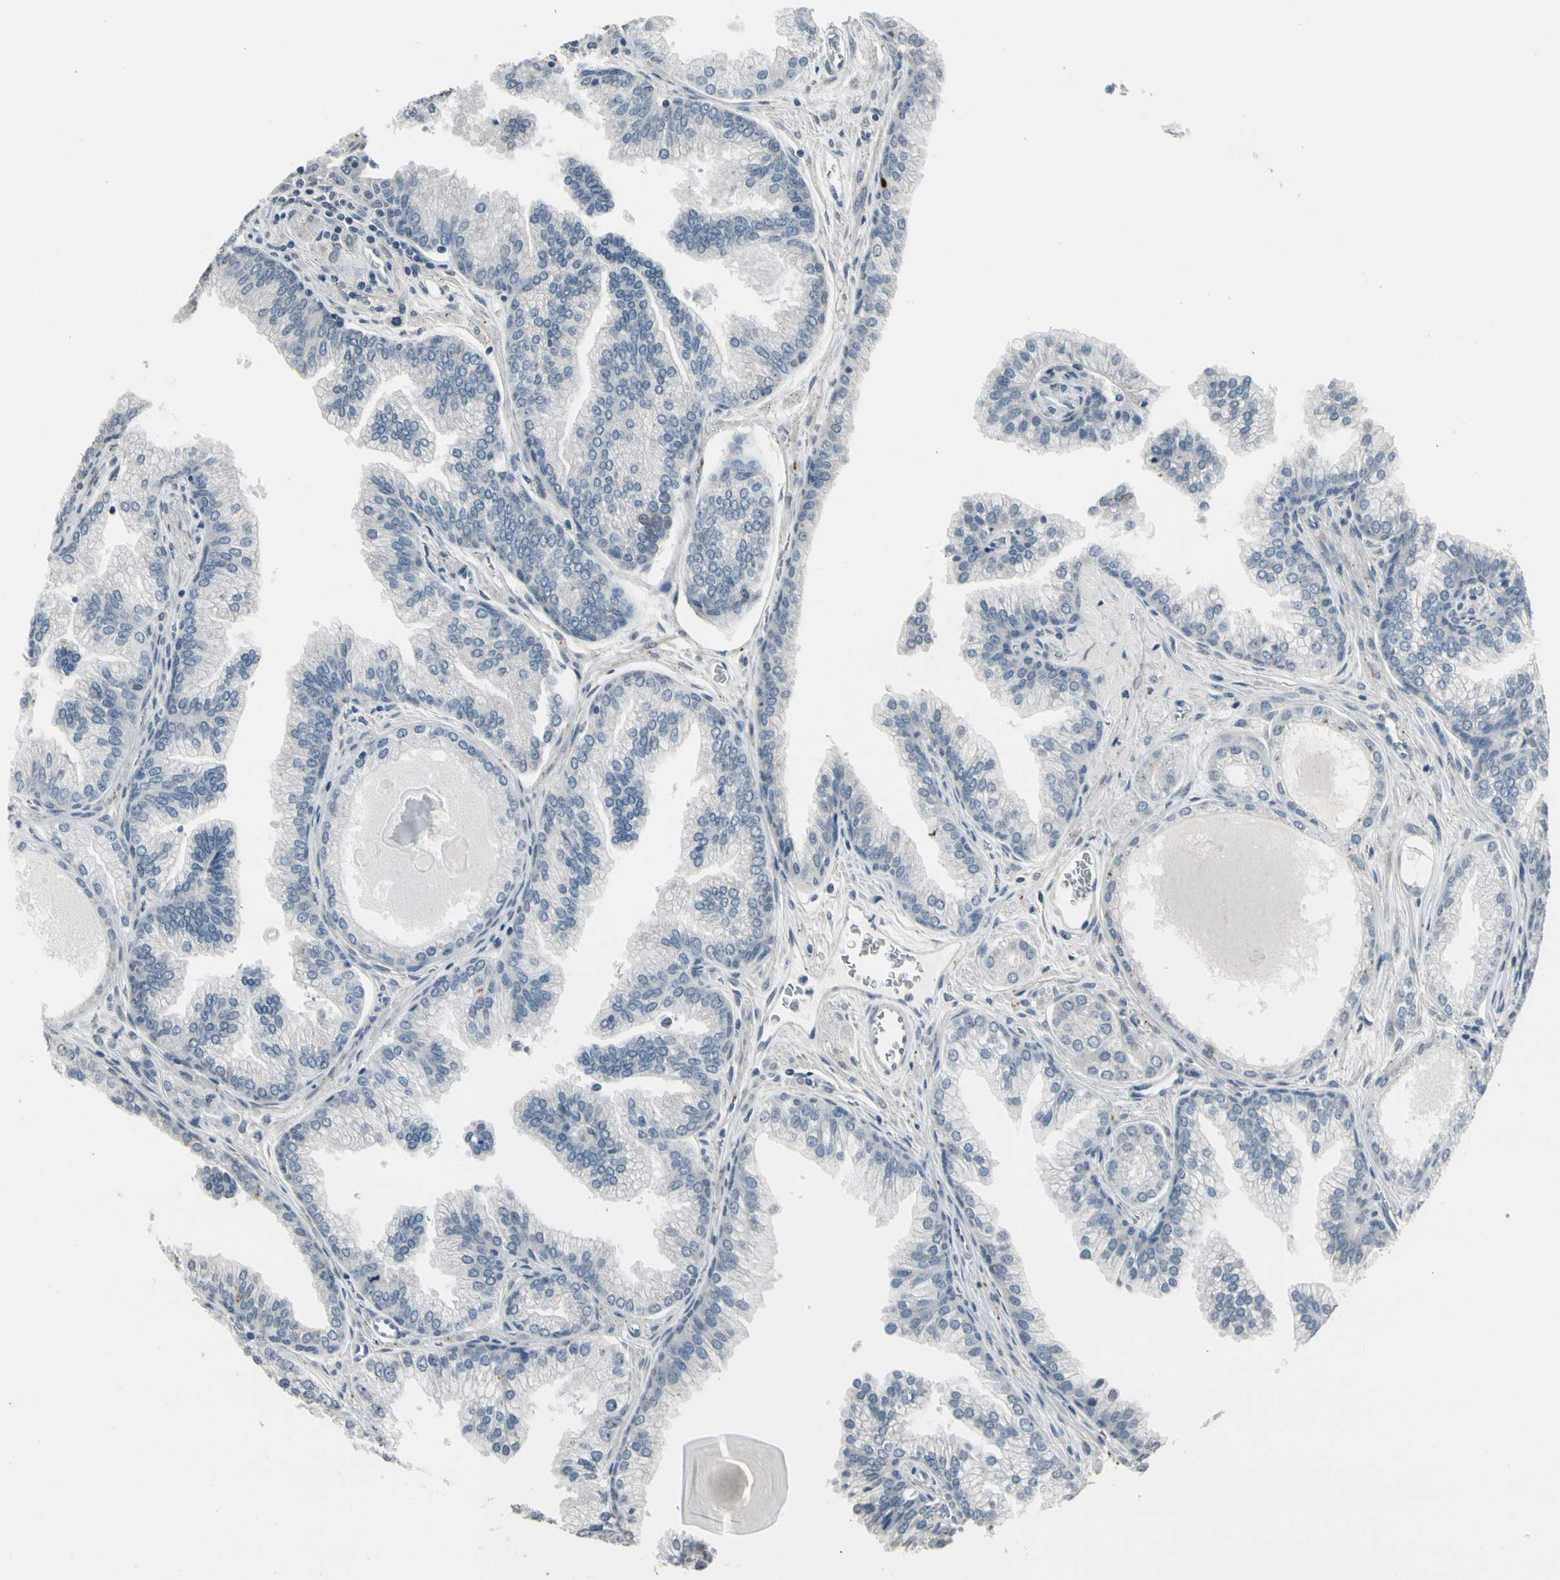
{"staining": {"intensity": "weak", "quantity": "25%-75%", "location": "cytoplasmic/membranous"}, "tissue": "prostate cancer", "cell_type": "Tumor cells", "image_type": "cancer", "snomed": [{"axis": "morphology", "description": "Adenocarcinoma, Low grade"}, {"axis": "topography", "description": "Prostate"}], "caption": "Tumor cells reveal low levels of weak cytoplasmic/membranous positivity in about 25%-75% of cells in prostate cancer (adenocarcinoma (low-grade)).", "gene": "SV2A", "patient": {"sex": "male", "age": 59}}